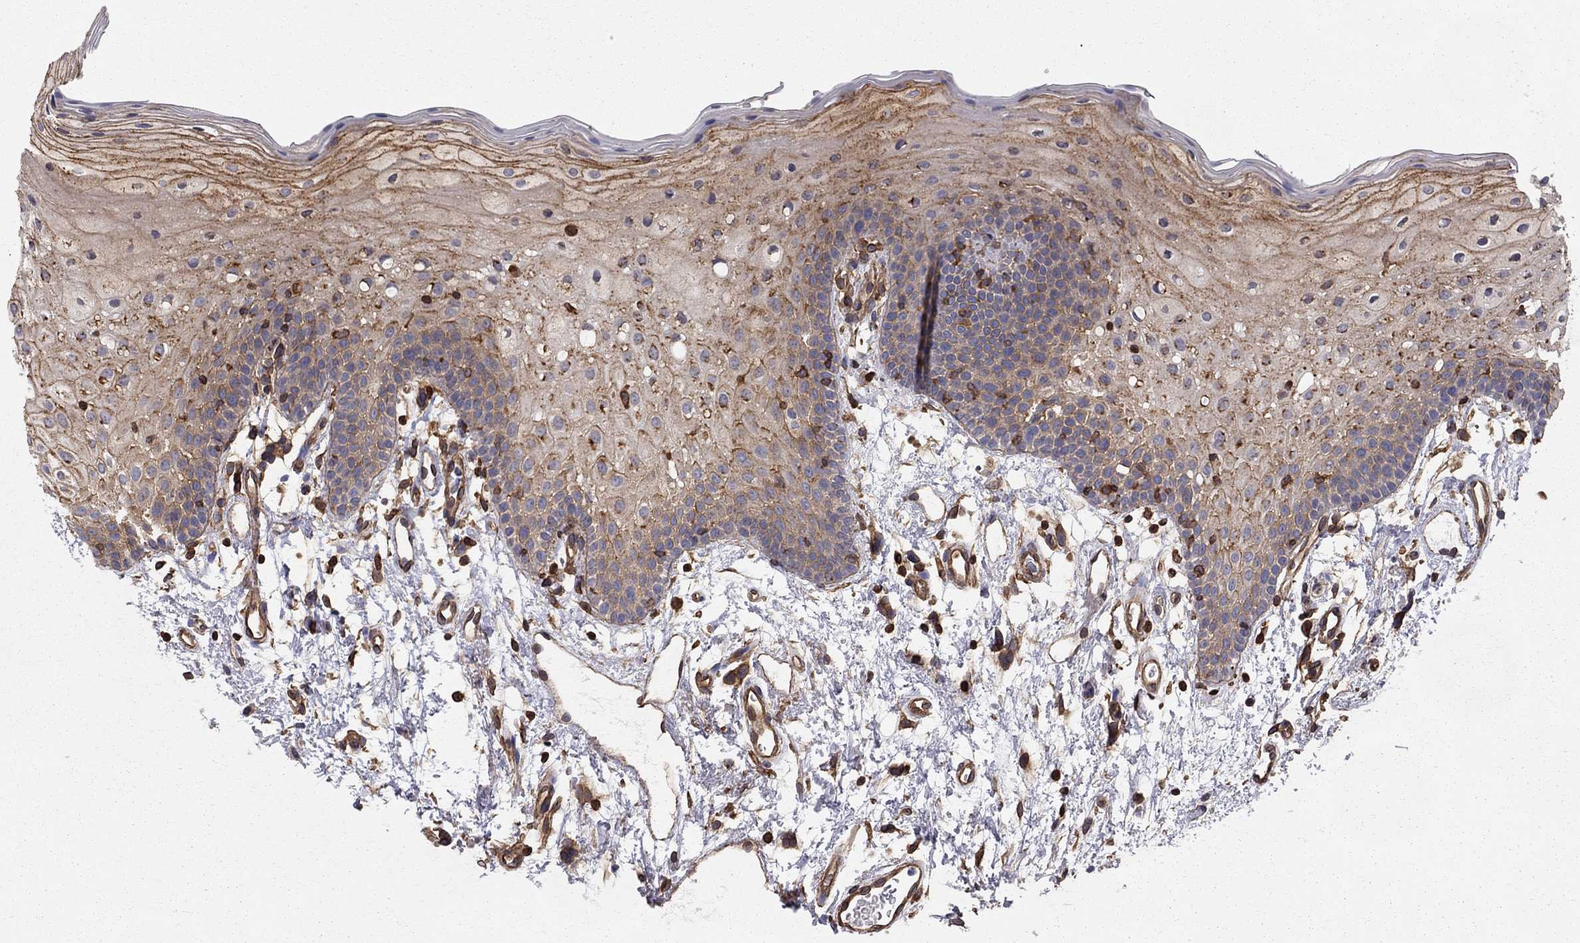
{"staining": {"intensity": "moderate", "quantity": ">75%", "location": "cytoplasmic/membranous"}, "tissue": "oral mucosa", "cell_type": "Squamous epithelial cells", "image_type": "normal", "snomed": [{"axis": "morphology", "description": "Normal tissue, NOS"}, {"axis": "topography", "description": "Oral tissue"}, {"axis": "topography", "description": "Tounge, NOS"}], "caption": "Immunohistochemical staining of normal human oral mucosa shows moderate cytoplasmic/membranous protein positivity in about >75% of squamous epithelial cells.", "gene": "BICDL2", "patient": {"sex": "female", "age": 83}}